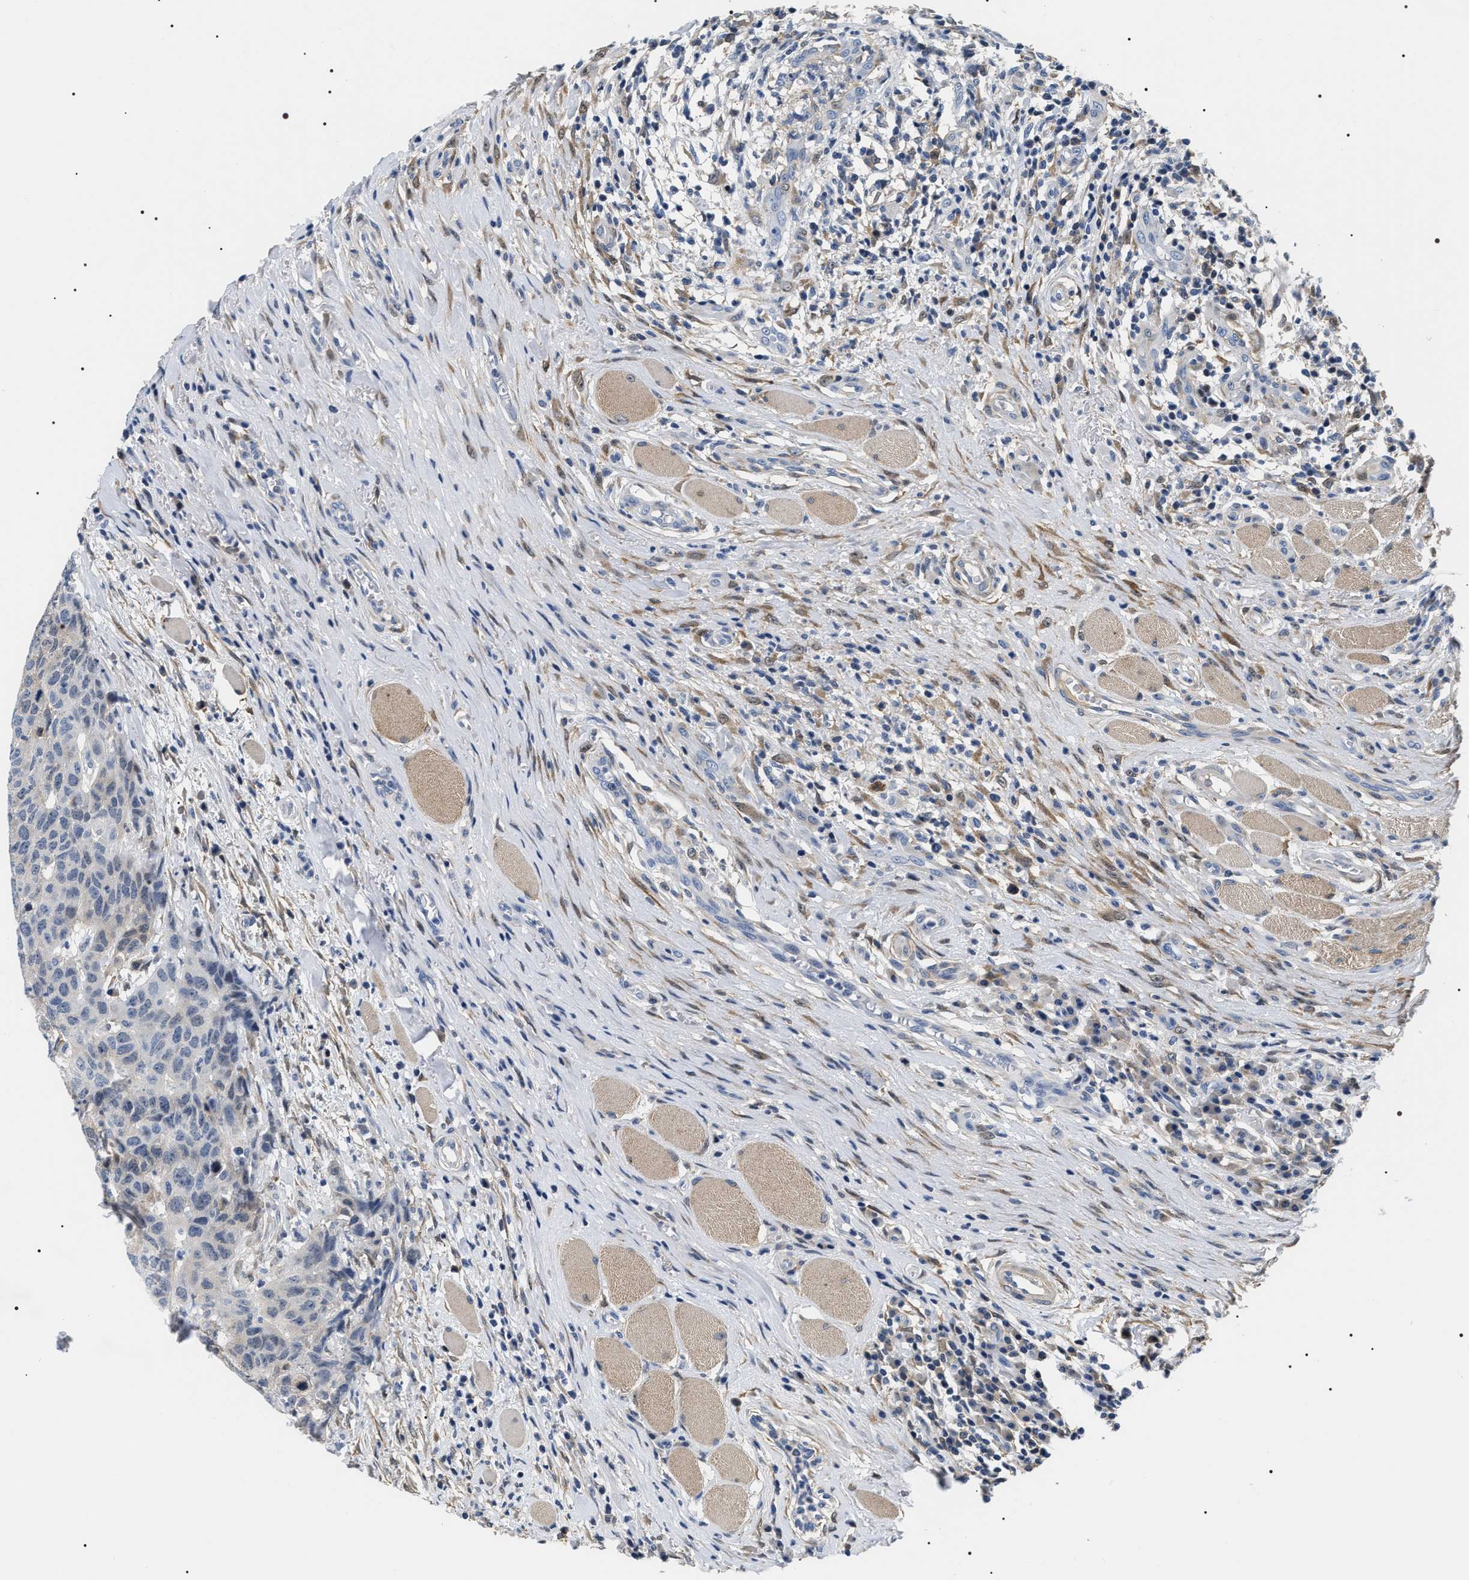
{"staining": {"intensity": "weak", "quantity": "<25%", "location": "cytoplasmic/membranous,nuclear"}, "tissue": "head and neck cancer", "cell_type": "Tumor cells", "image_type": "cancer", "snomed": [{"axis": "morphology", "description": "Squamous cell carcinoma, NOS"}, {"axis": "topography", "description": "Head-Neck"}], "caption": "Head and neck cancer stained for a protein using immunohistochemistry reveals no positivity tumor cells.", "gene": "BAG2", "patient": {"sex": "male", "age": 66}}